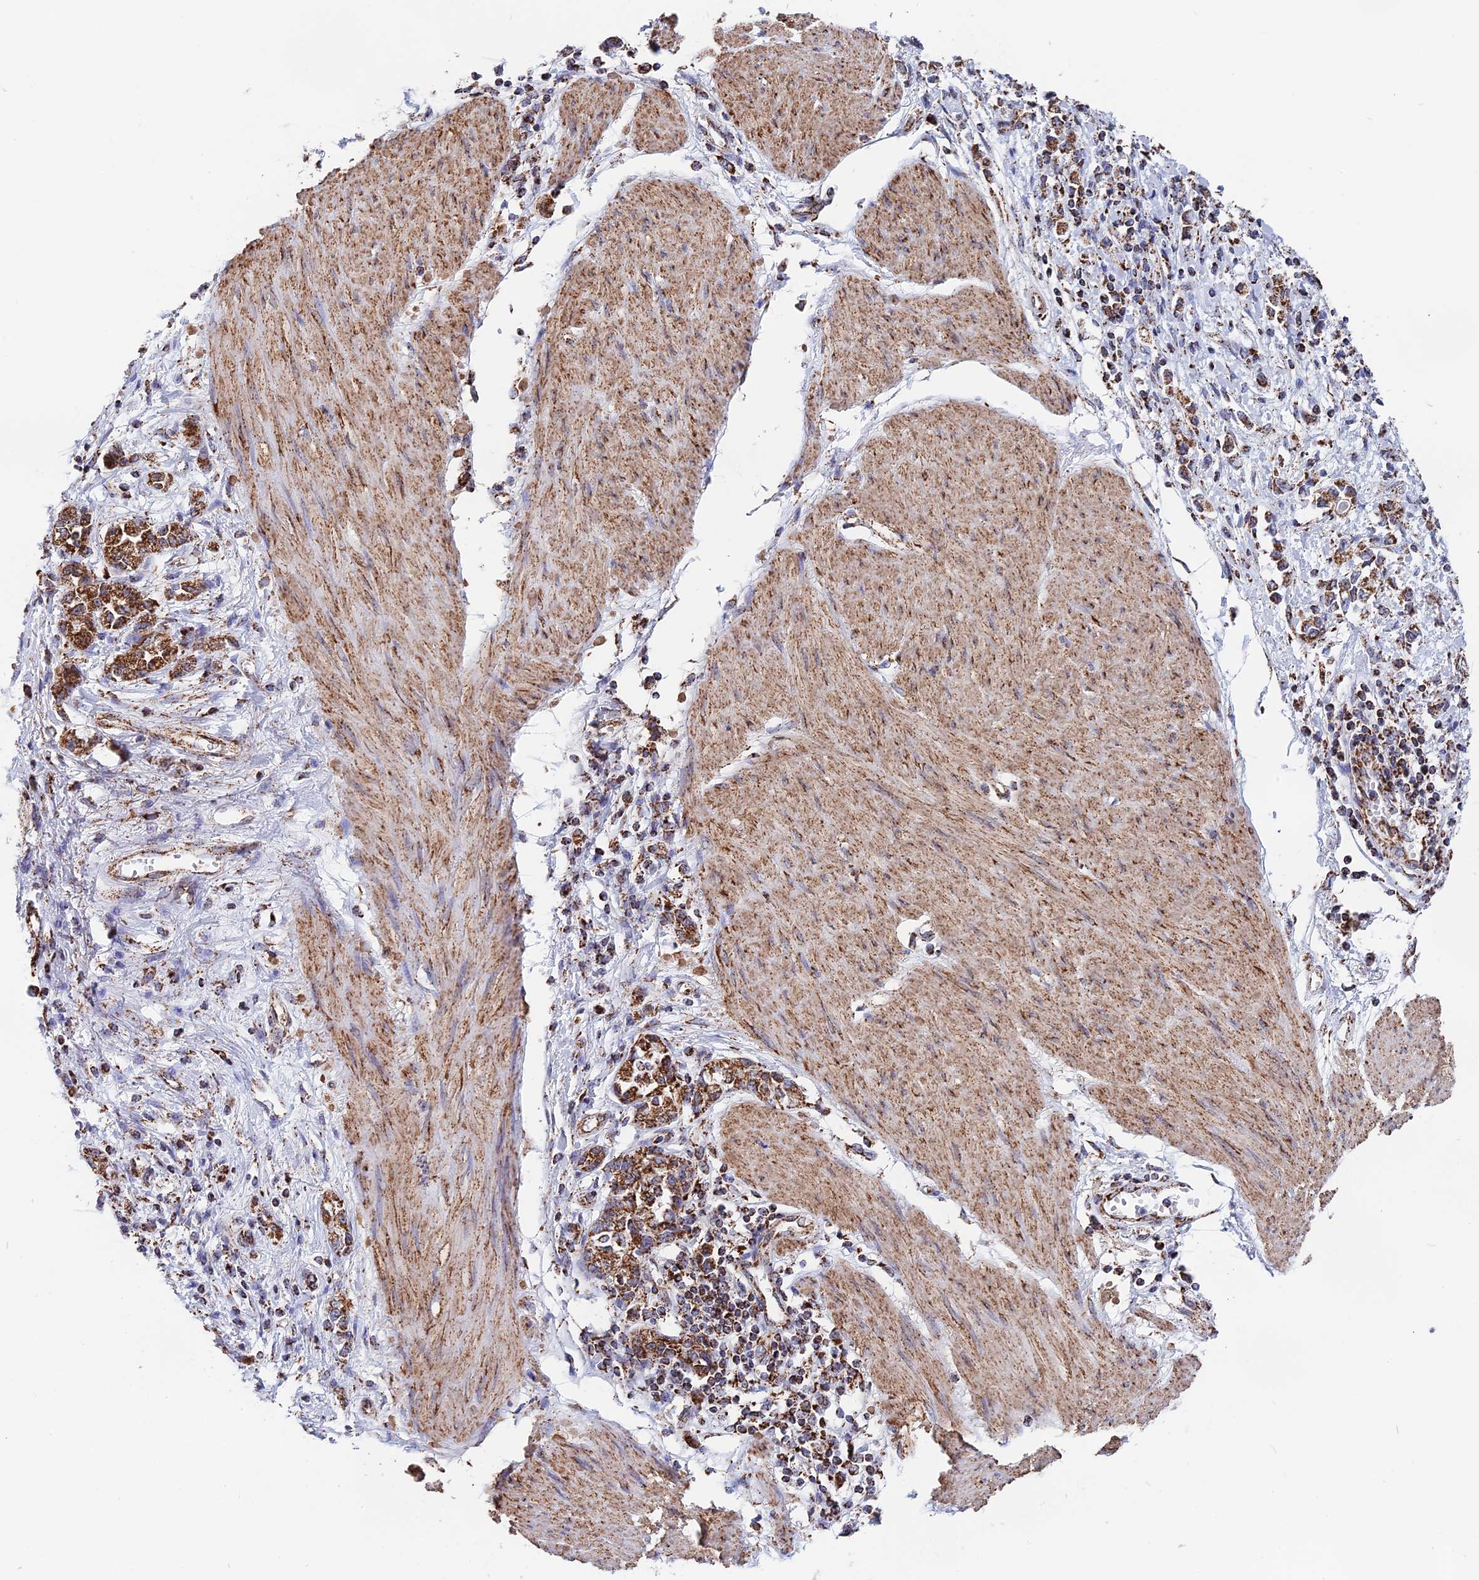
{"staining": {"intensity": "strong", "quantity": ">75%", "location": "cytoplasmic/membranous"}, "tissue": "stomach cancer", "cell_type": "Tumor cells", "image_type": "cancer", "snomed": [{"axis": "morphology", "description": "Adenocarcinoma, NOS"}, {"axis": "topography", "description": "Stomach"}], "caption": "Strong cytoplasmic/membranous positivity is seen in approximately >75% of tumor cells in stomach cancer.", "gene": "CDC16", "patient": {"sex": "female", "age": 76}}